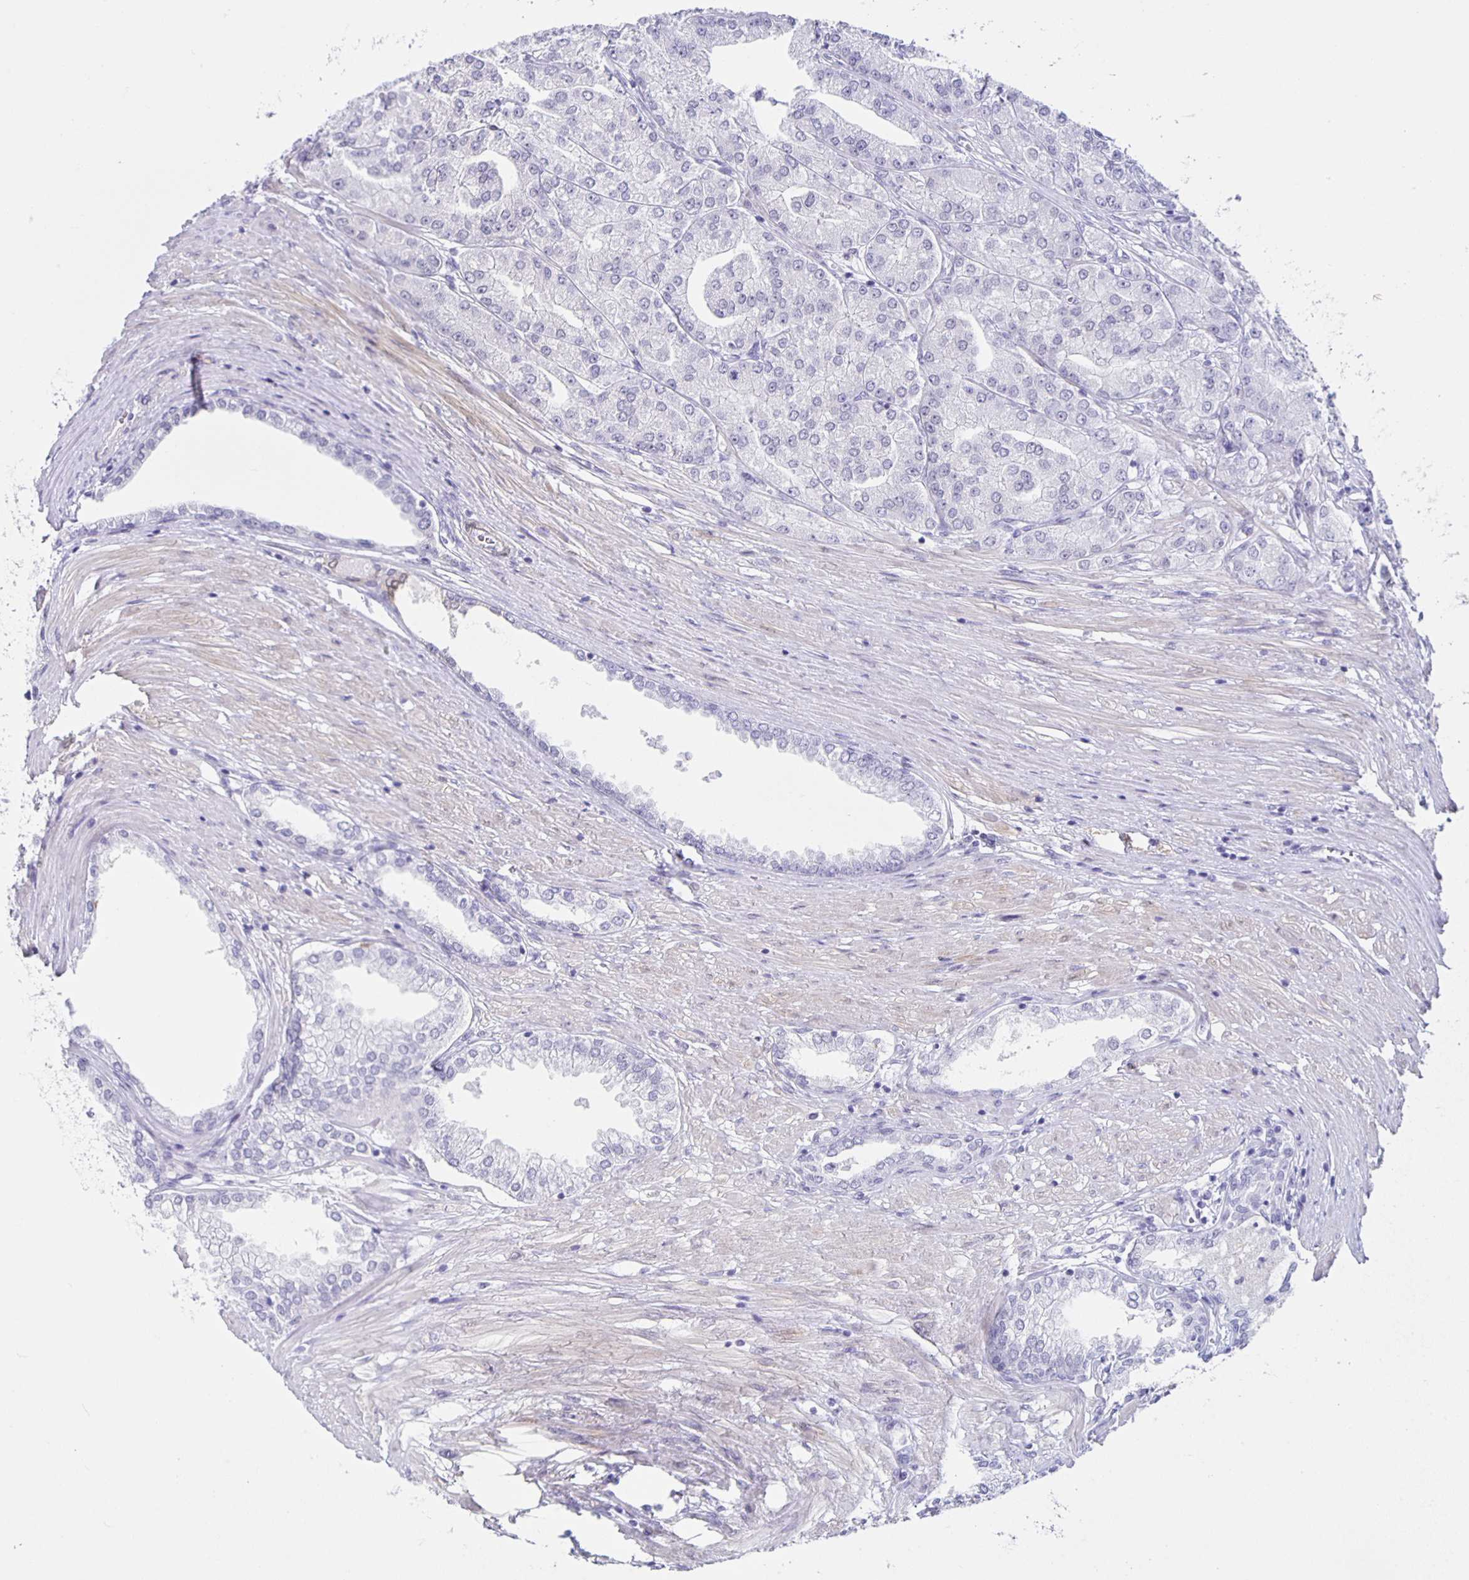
{"staining": {"intensity": "negative", "quantity": "none", "location": "none"}, "tissue": "prostate cancer", "cell_type": "Tumor cells", "image_type": "cancer", "snomed": [{"axis": "morphology", "description": "Adenocarcinoma, High grade"}, {"axis": "topography", "description": "Prostate"}], "caption": "This is a image of IHC staining of prostate adenocarcinoma (high-grade), which shows no positivity in tumor cells.", "gene": "TPPP", "patient": {"sex": "male", "age": 61}}